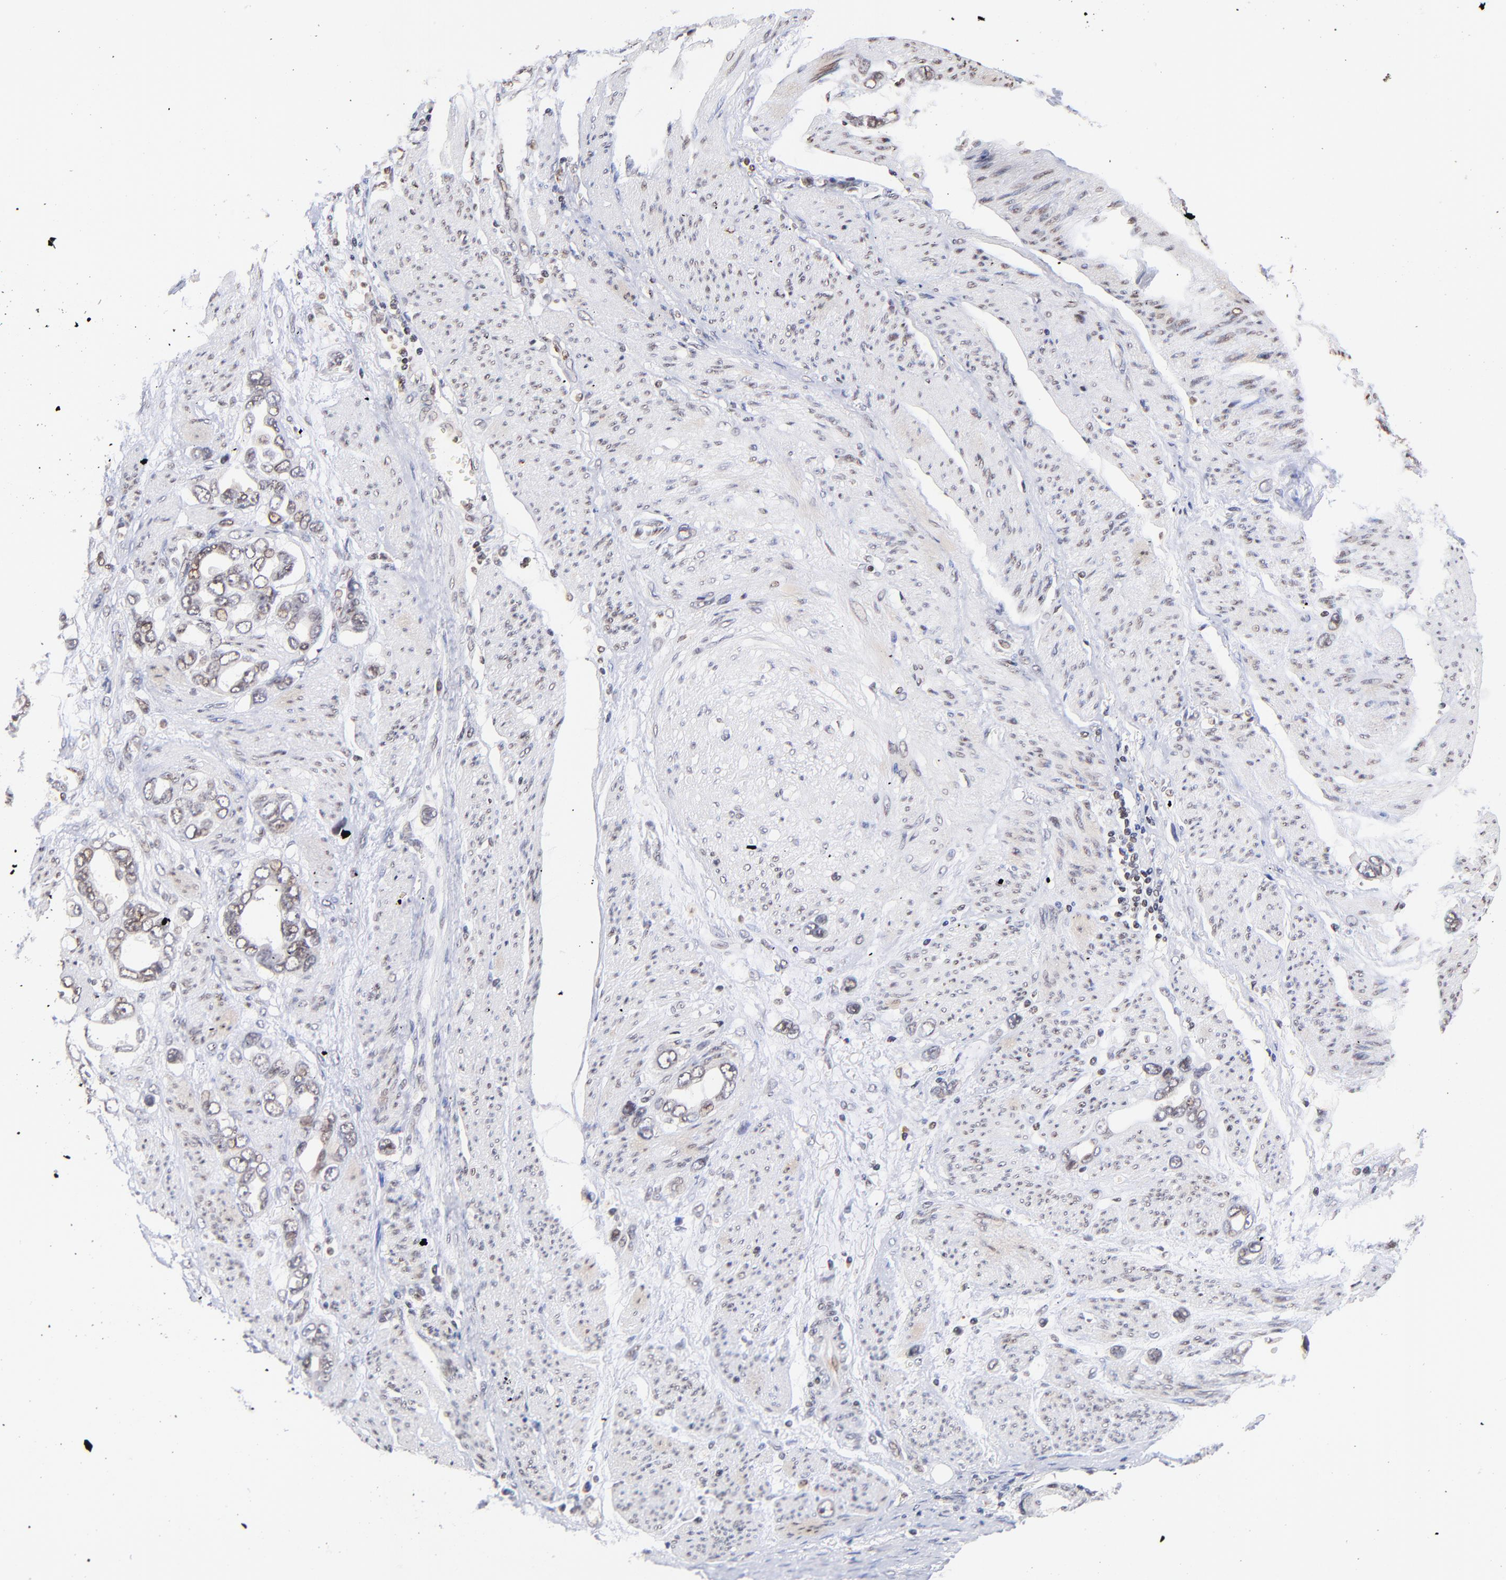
{"staining": {"intensity": "weak", "quantity": "<25%", "location": "nuclear"}, "tissue": "stomach cancer", "cell_type": "Tumor cells", "image_type": "cancer", "snomed": [{"axis": "morphology", "description": "Adenocarcinoma, NOS"}, {"axis": "topography", "description": "Stomach"}], "caption": "Immunohistochemical staining of human stomach adenocarcinoma displays no significant staining in tumor cells.", "gene": "WDR25", "patient": {"sex": "male", "age": 78}}